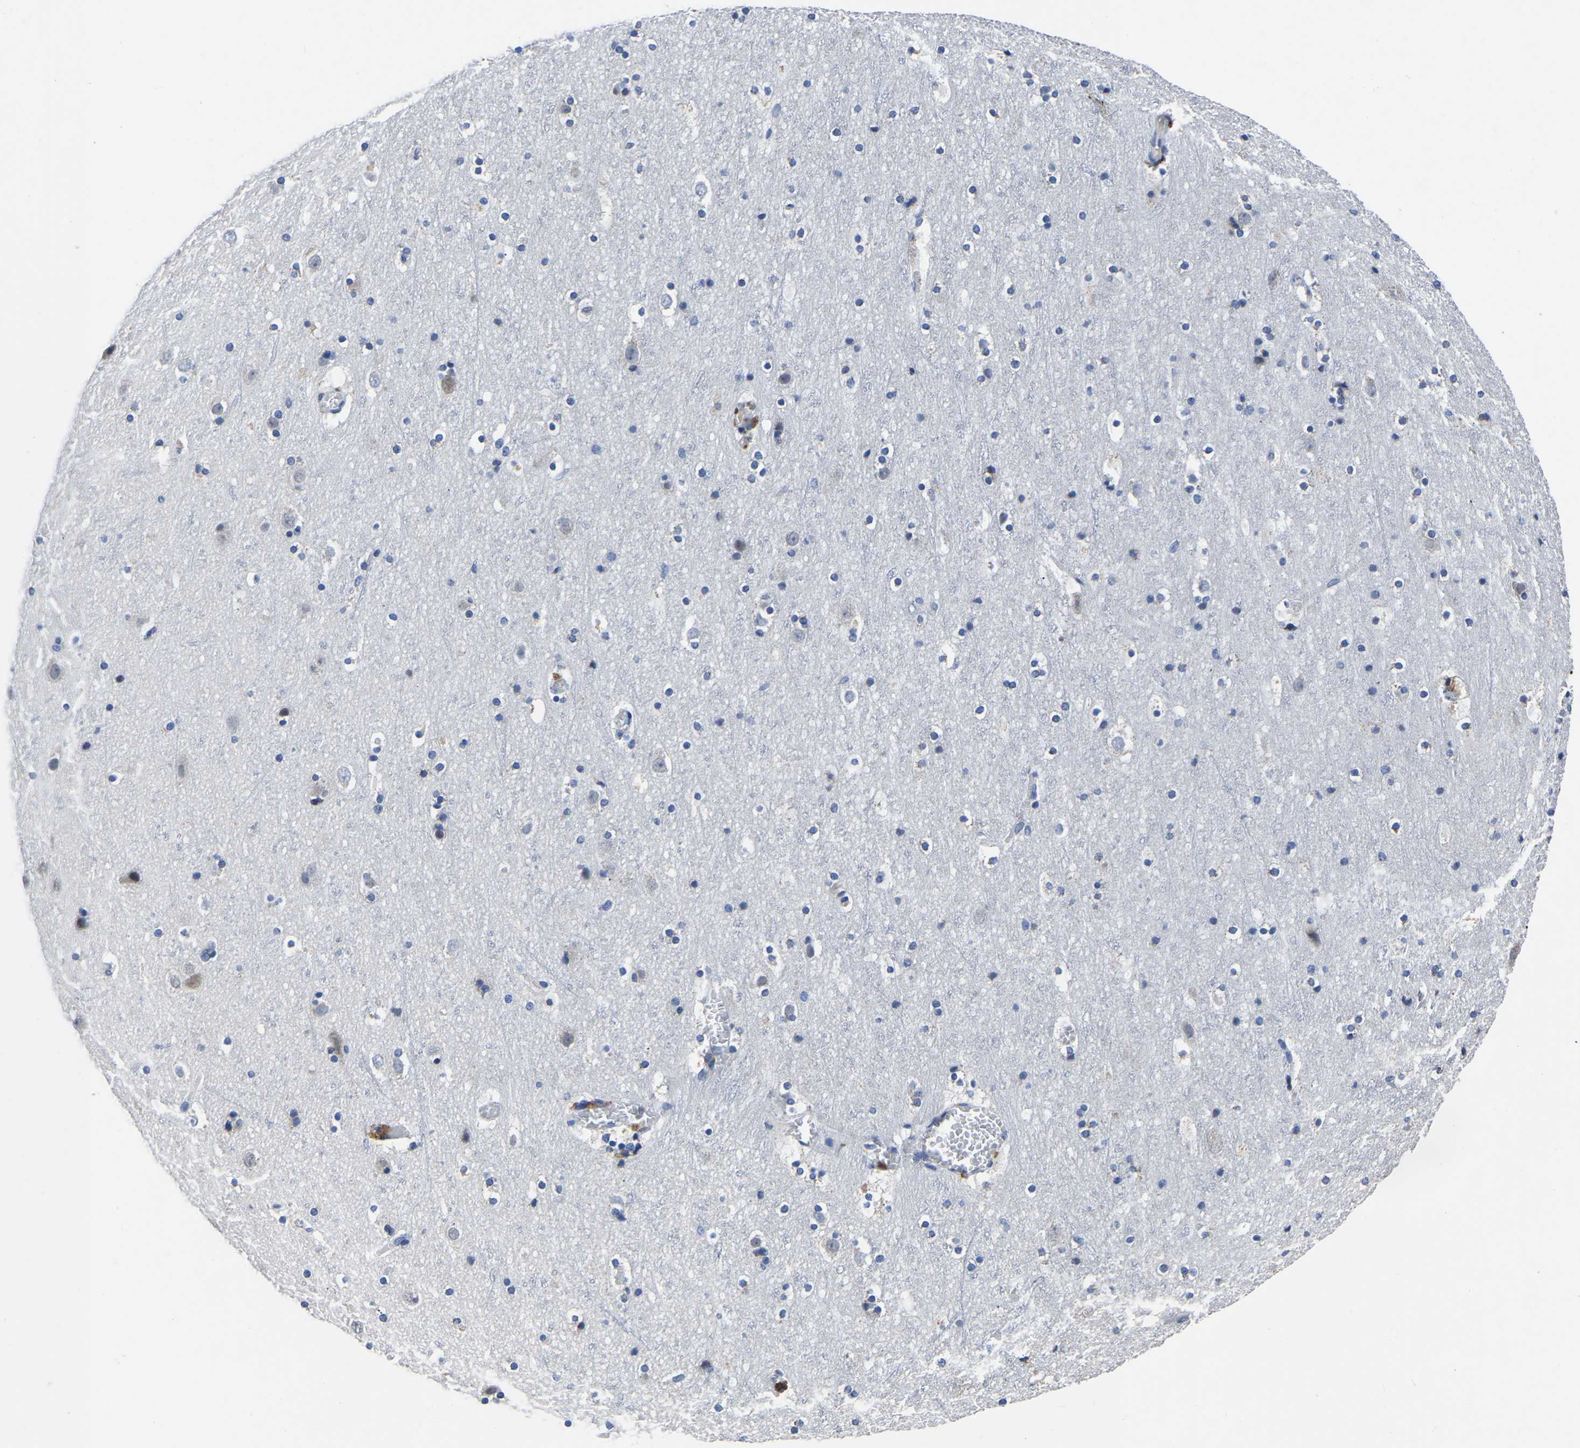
{"staining": {"intensity": "negative", "quantity": "none", "location": "none"}, "tissue": "cerebral cortex", "cell_type": "Endothelial cells", "image_type": "normal", "snomed": [{"axis": "morphology", "description": "Normal tissue, NOS"}, {"axis": "topography", "description": "Cerebral cortex"}], "caption": "IHC image of benign cerebral cortex stained for a protein (brown), which displays no positivity in endothelial cells.", "gene": "FGD5", "patient": {"sex": "male", "age": 45}}